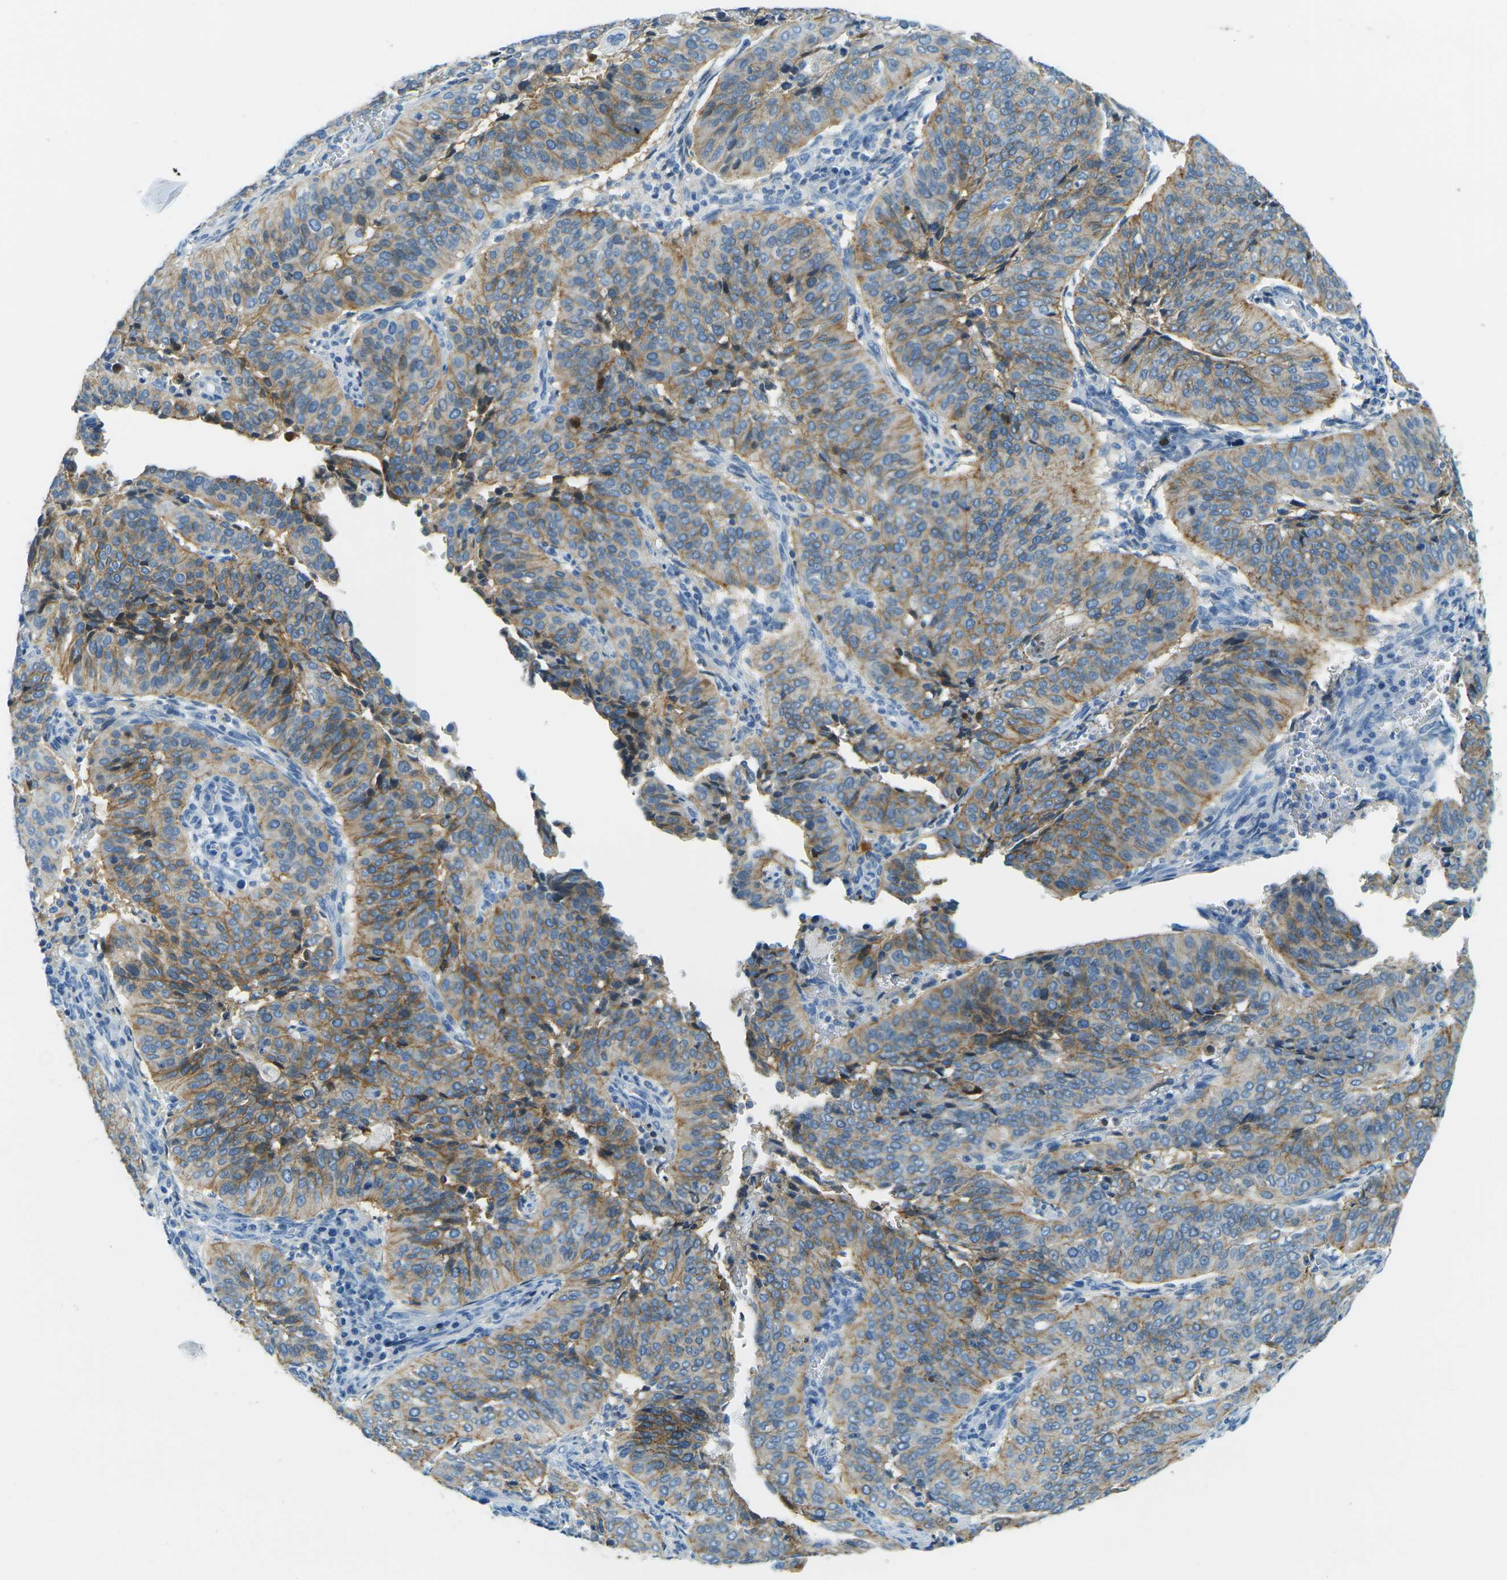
{"staining": {"intensity": "moderate", "quantity": ">75%", "location": "cytoplasmic/membranous"}, "tissue": "cervical cancer", "cell_type": "Tumor cells", "image_type": "cancer", "snomed": [{"axis": "morphology", "description": "Normal tissue, NOS"}, {"axis": "morphology", "description": "Squamous cell carcinoma, NOS"}, {"axis": "topography", "description": "Cervix"}], "caption": "Tumor cells display medium levels of moderate cytoplasmic/membranous staining in approximately >75% of cells in human cervical cancer. (DAB IHC with brightfield microscopy, high magnification).", "gene": "OCLN", "patient": {"sex": "female", "age": 39}}